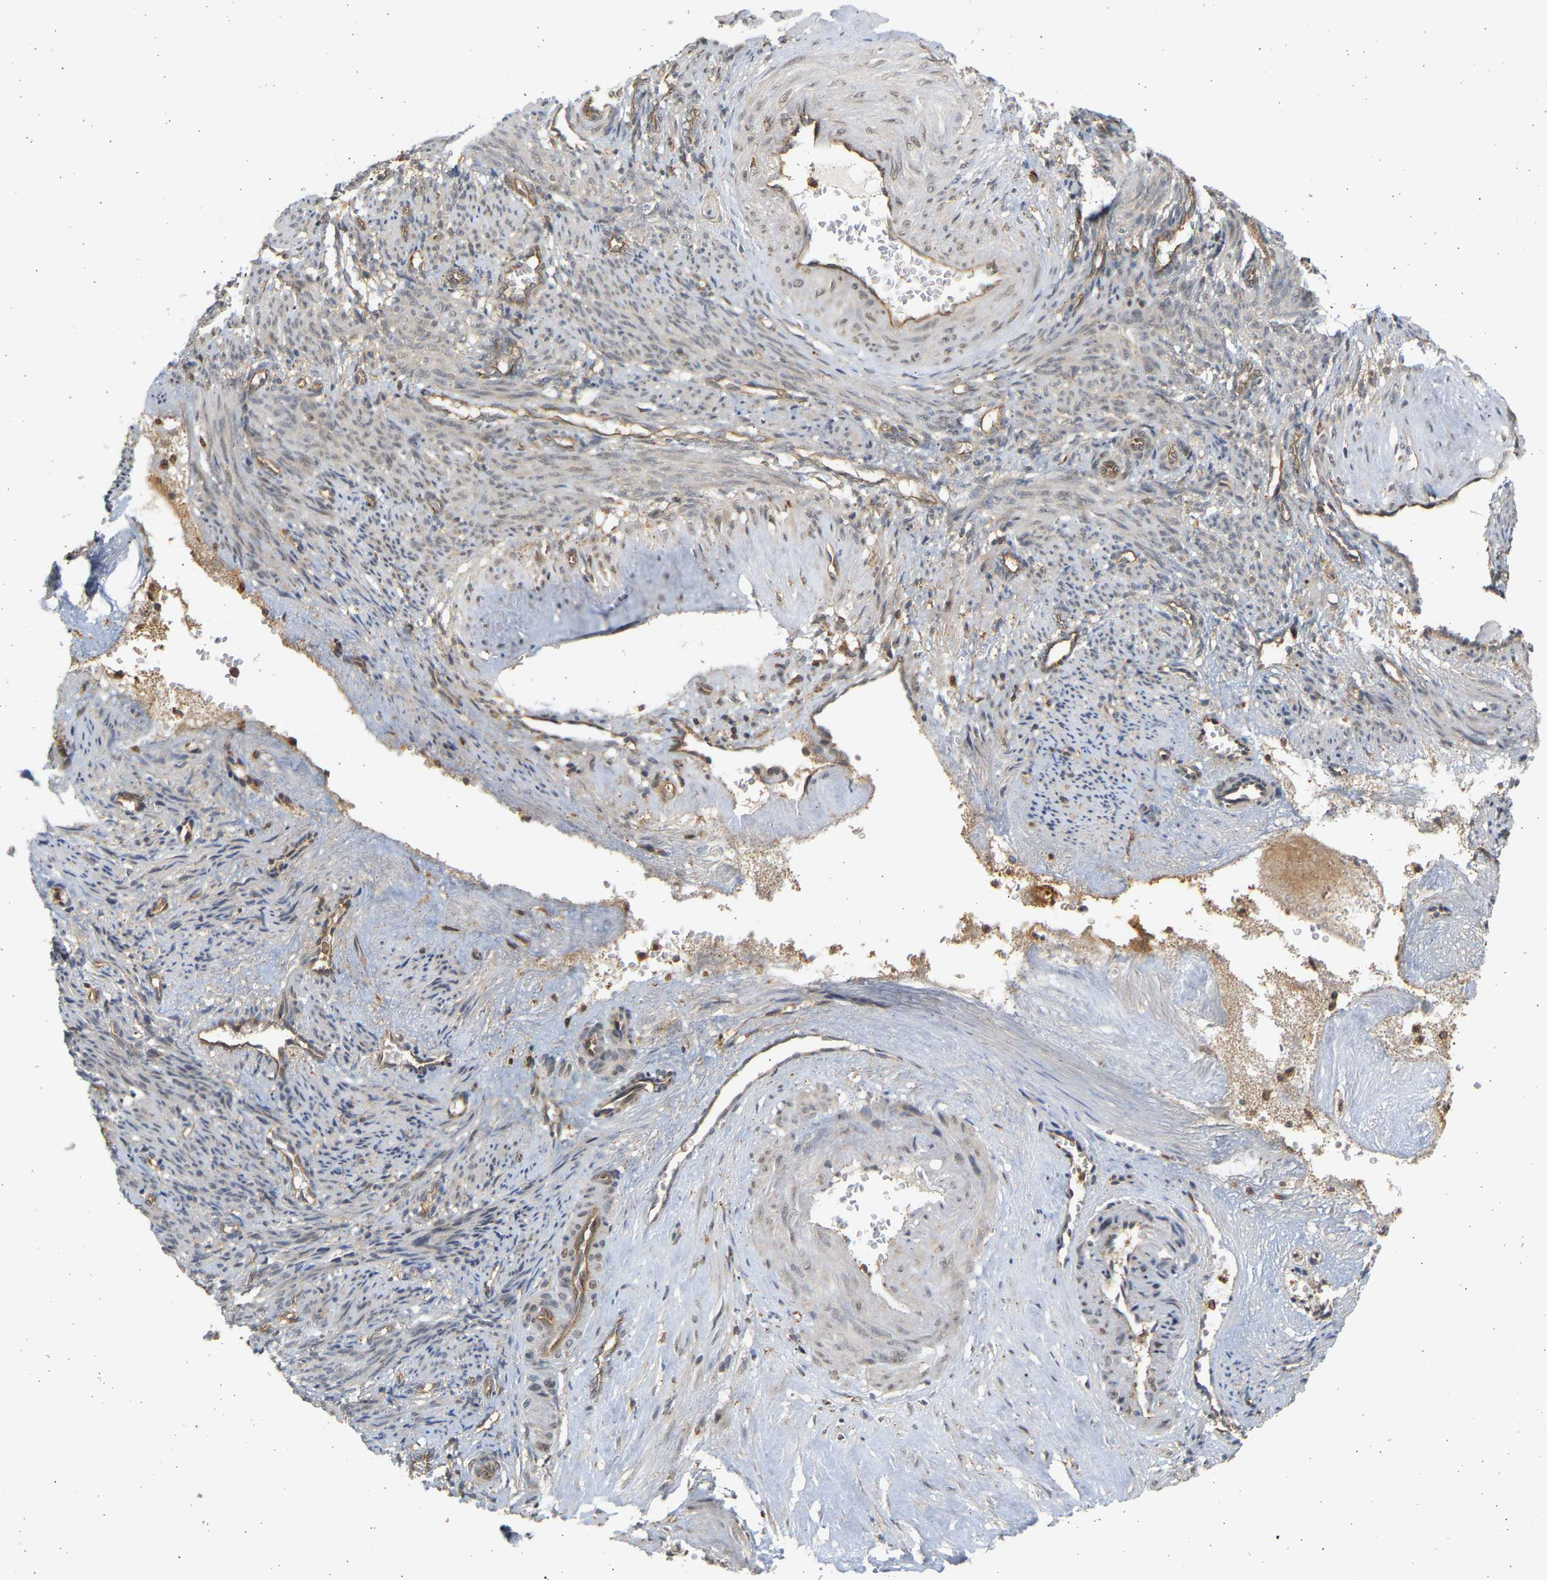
{"staining": {"intensity": "weak", "quantity": "<25%", "location": "cytoplasmic/membranous"}, "tissue": "smooth muscle", "cell_type": "Smooth muscle cells", "image_type": "normal", "snomed": [{"axis": "morphology", "description": "Normal tissue, NOS"}, {"axis": "topography", "description": "Endometrium"}], "caption": "There is no significant staining in smooth muscle cells of smooth muscle. Brightfield microscopy of immunohistochemistry stained with DAB (3,3'-diaminobenzidine) (brown) and hematoxylin (blue), captured at high magnification.", "gene": "B4GALT6", "patient": {"sex": "female", "age": 33}}